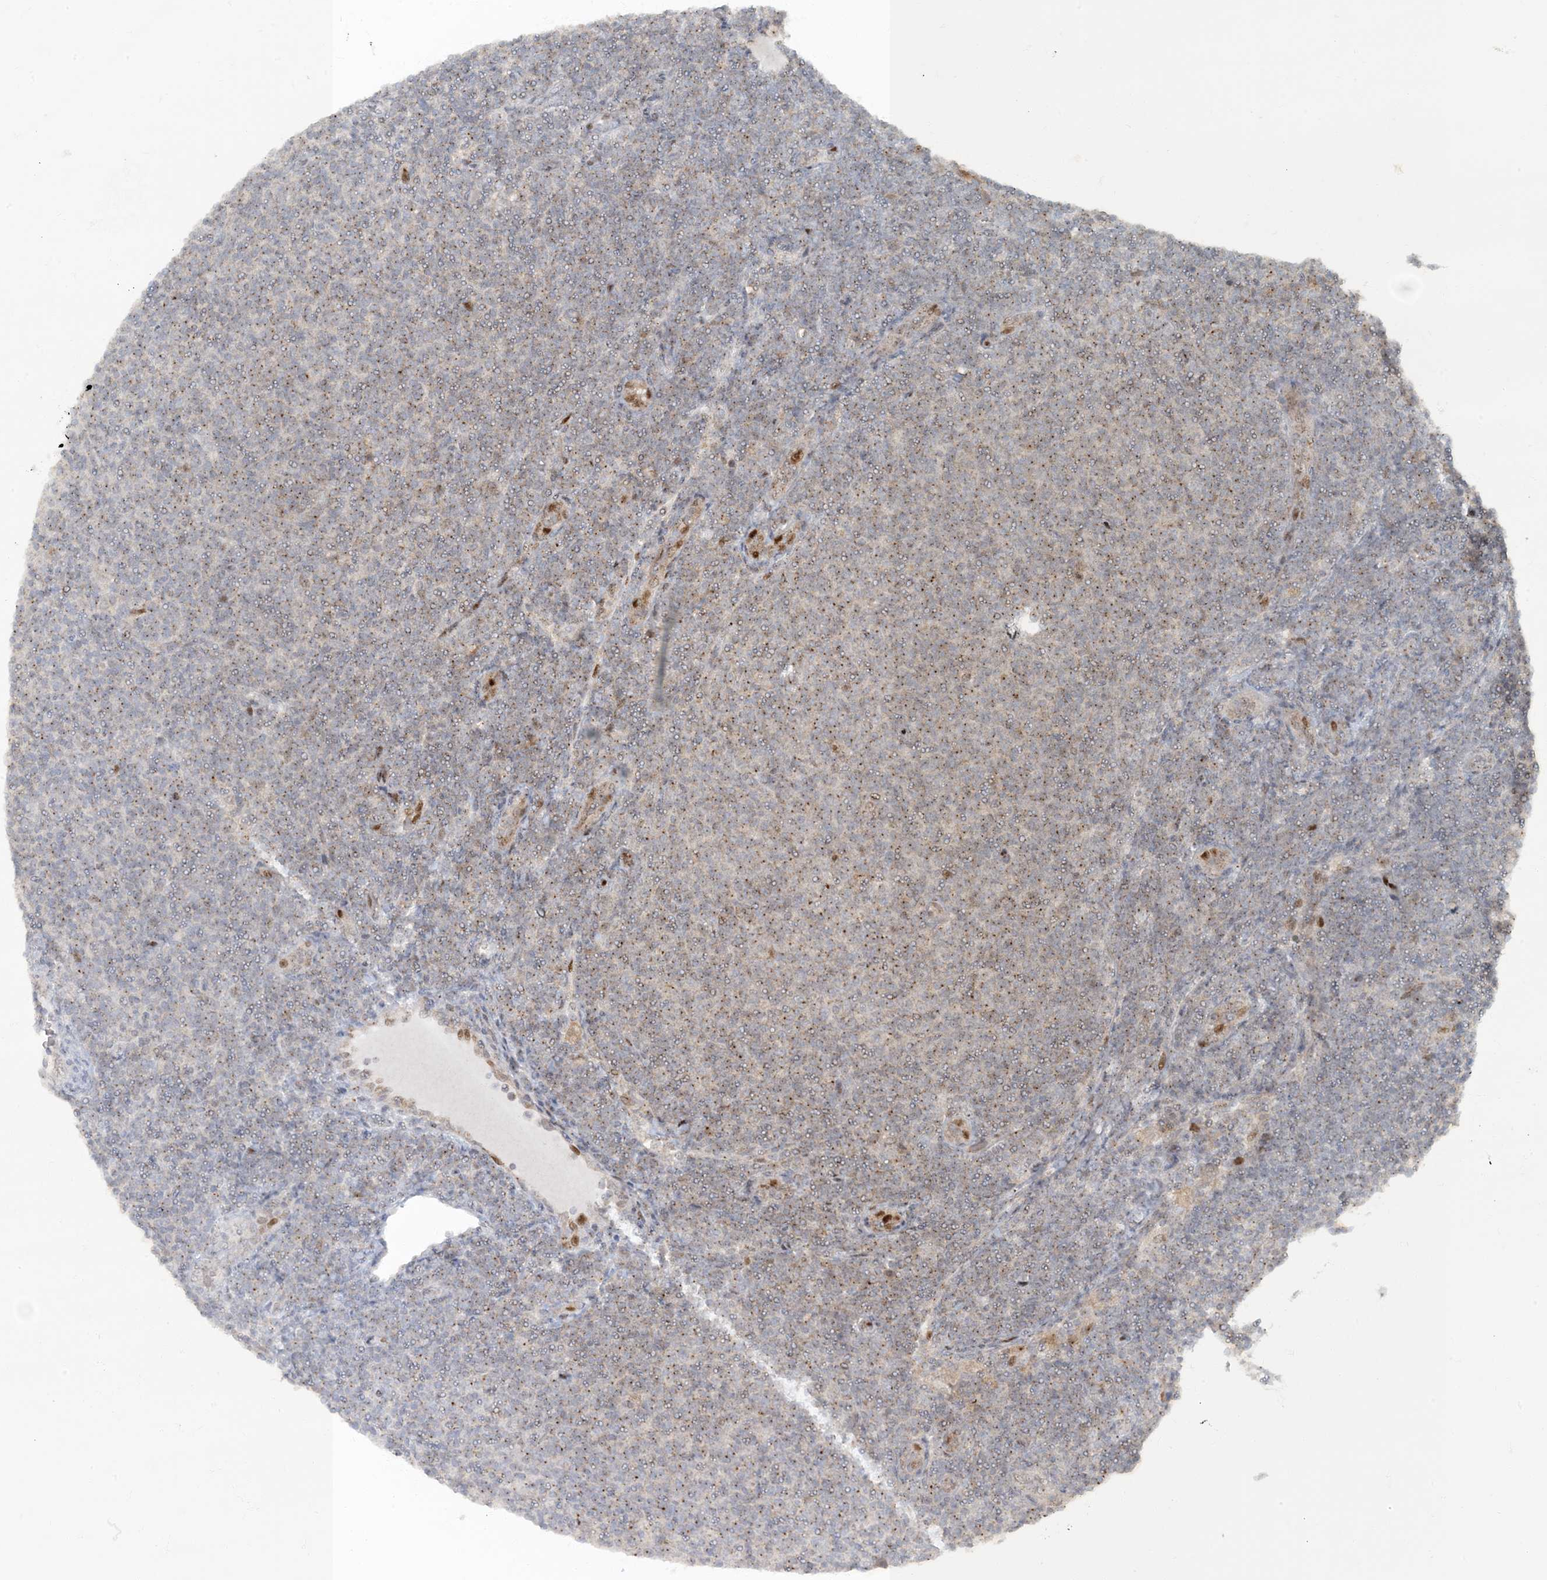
{"staining": {"intensity": "weak", "quantity": "25%-75%", "location": "cytoplasmic/membranous"}, "tissue": "lymphoma", "cell_type": "Tumor cells", "image_type": "cancer", "snomed": [{"axis": "morphology", "description": "Malignant lymphoma, non-Hodgkin's type, Low grade"}, {"axis": "topography", "description": "Lymph node"}], "caption": "This is a micrograph of immunohistochemistry (IHC) staining of malignant lymphoma, non-Hodgkin's type (low-grade), which shows weak positivity in the cytoplasmic/membranous of tumor cells.", "gene": "MBD1", "patient": {"sex": "male", "age": 66}}